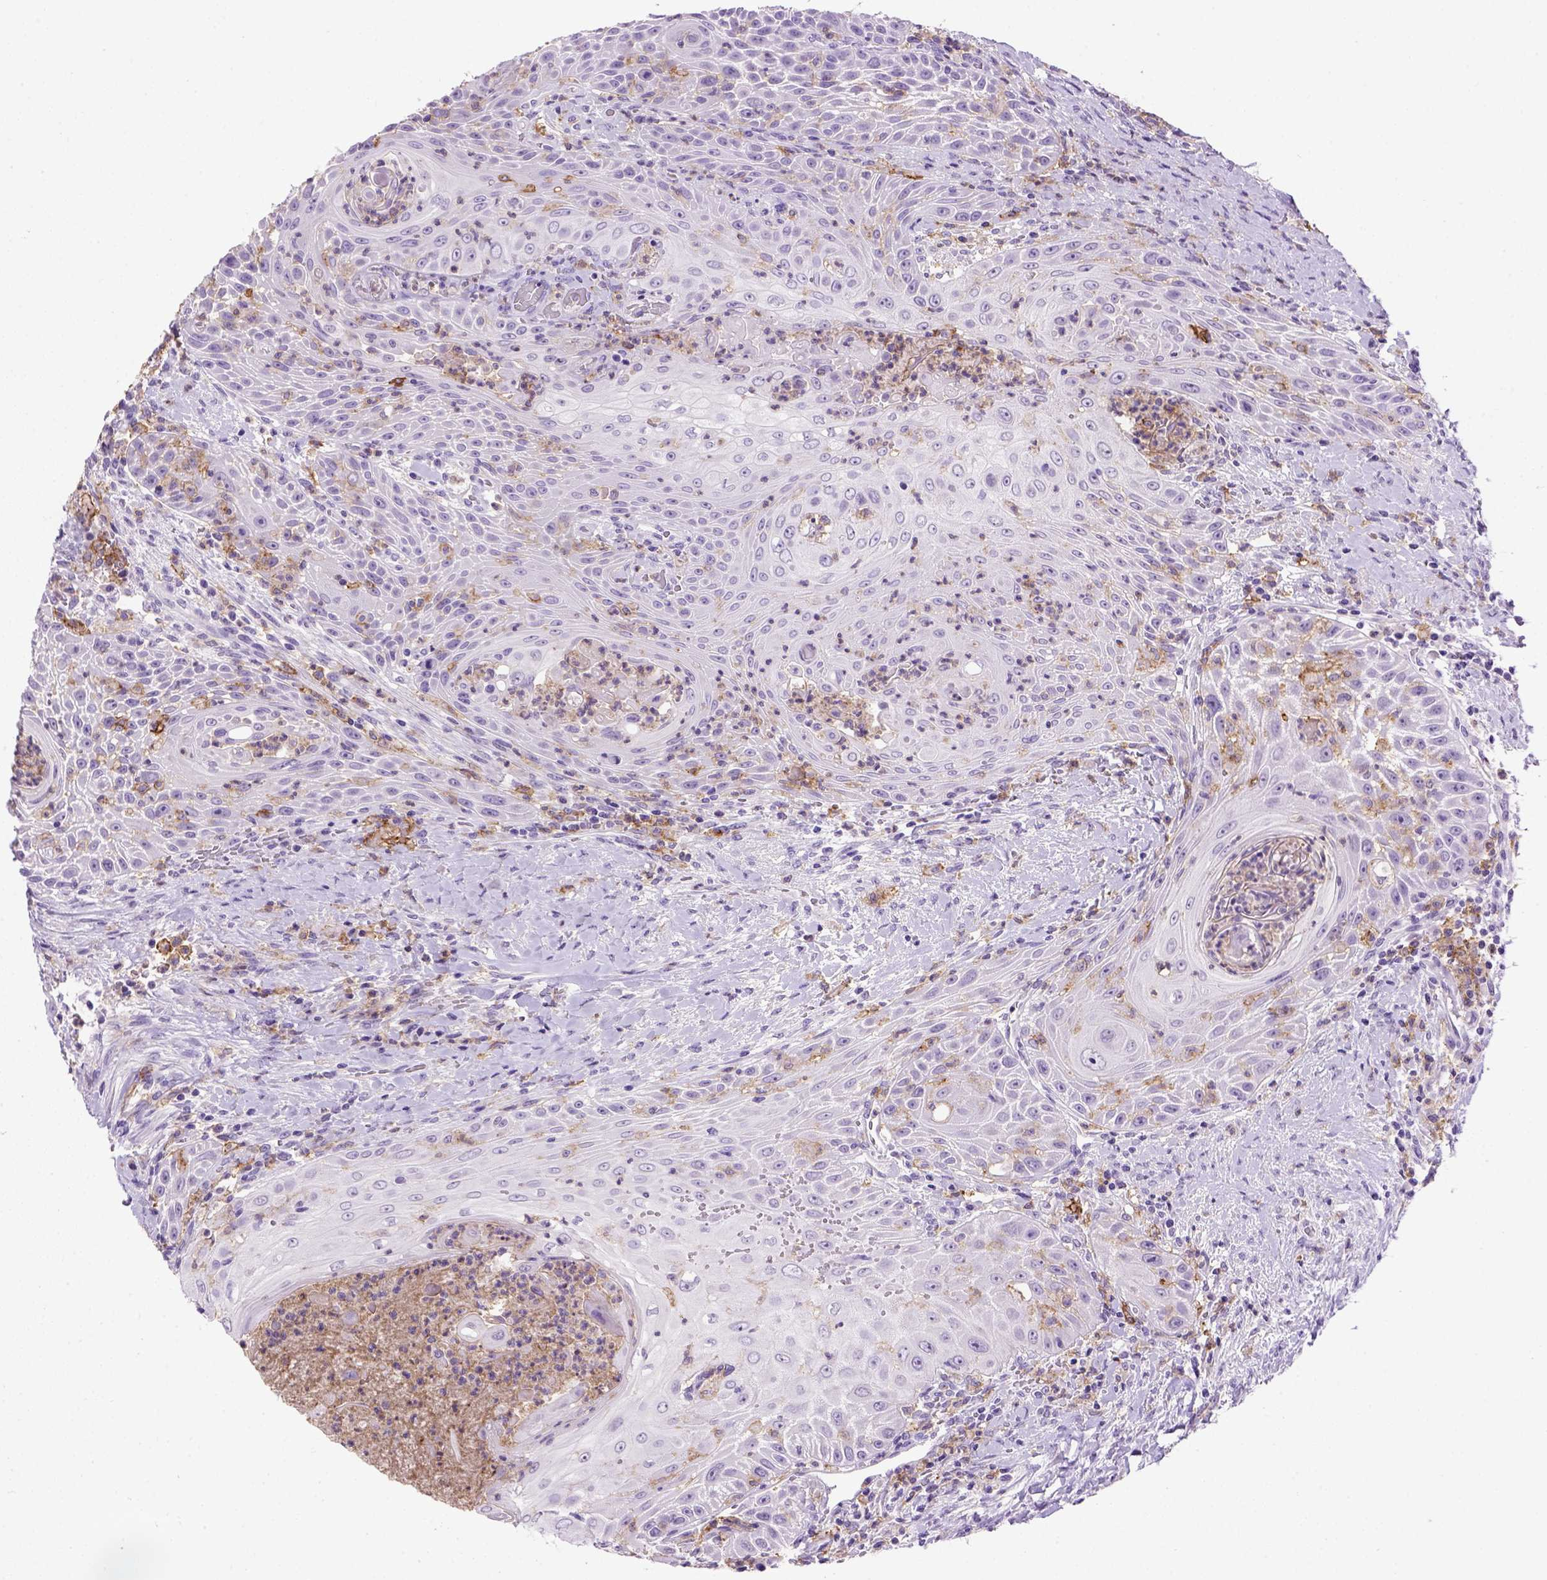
{"staining": {"intensity": "negative", "quantity": "none", "location": "none"}, "tissue": "head and neck cancer", "cell_type": "Tumor cells", "image_type": "cancer", "snomed": [{"axis": "morphology", "description": "Squamous cell carcinoma, NOS"}, {"axis": "topography", "description": "Head-Neck"}], "caption": "Micrograph shows no protein positivity in tumor cells of head and neck cancer tissue.", "gene": "ITGAX", "patient": {"sex": "male", "age": 69}}